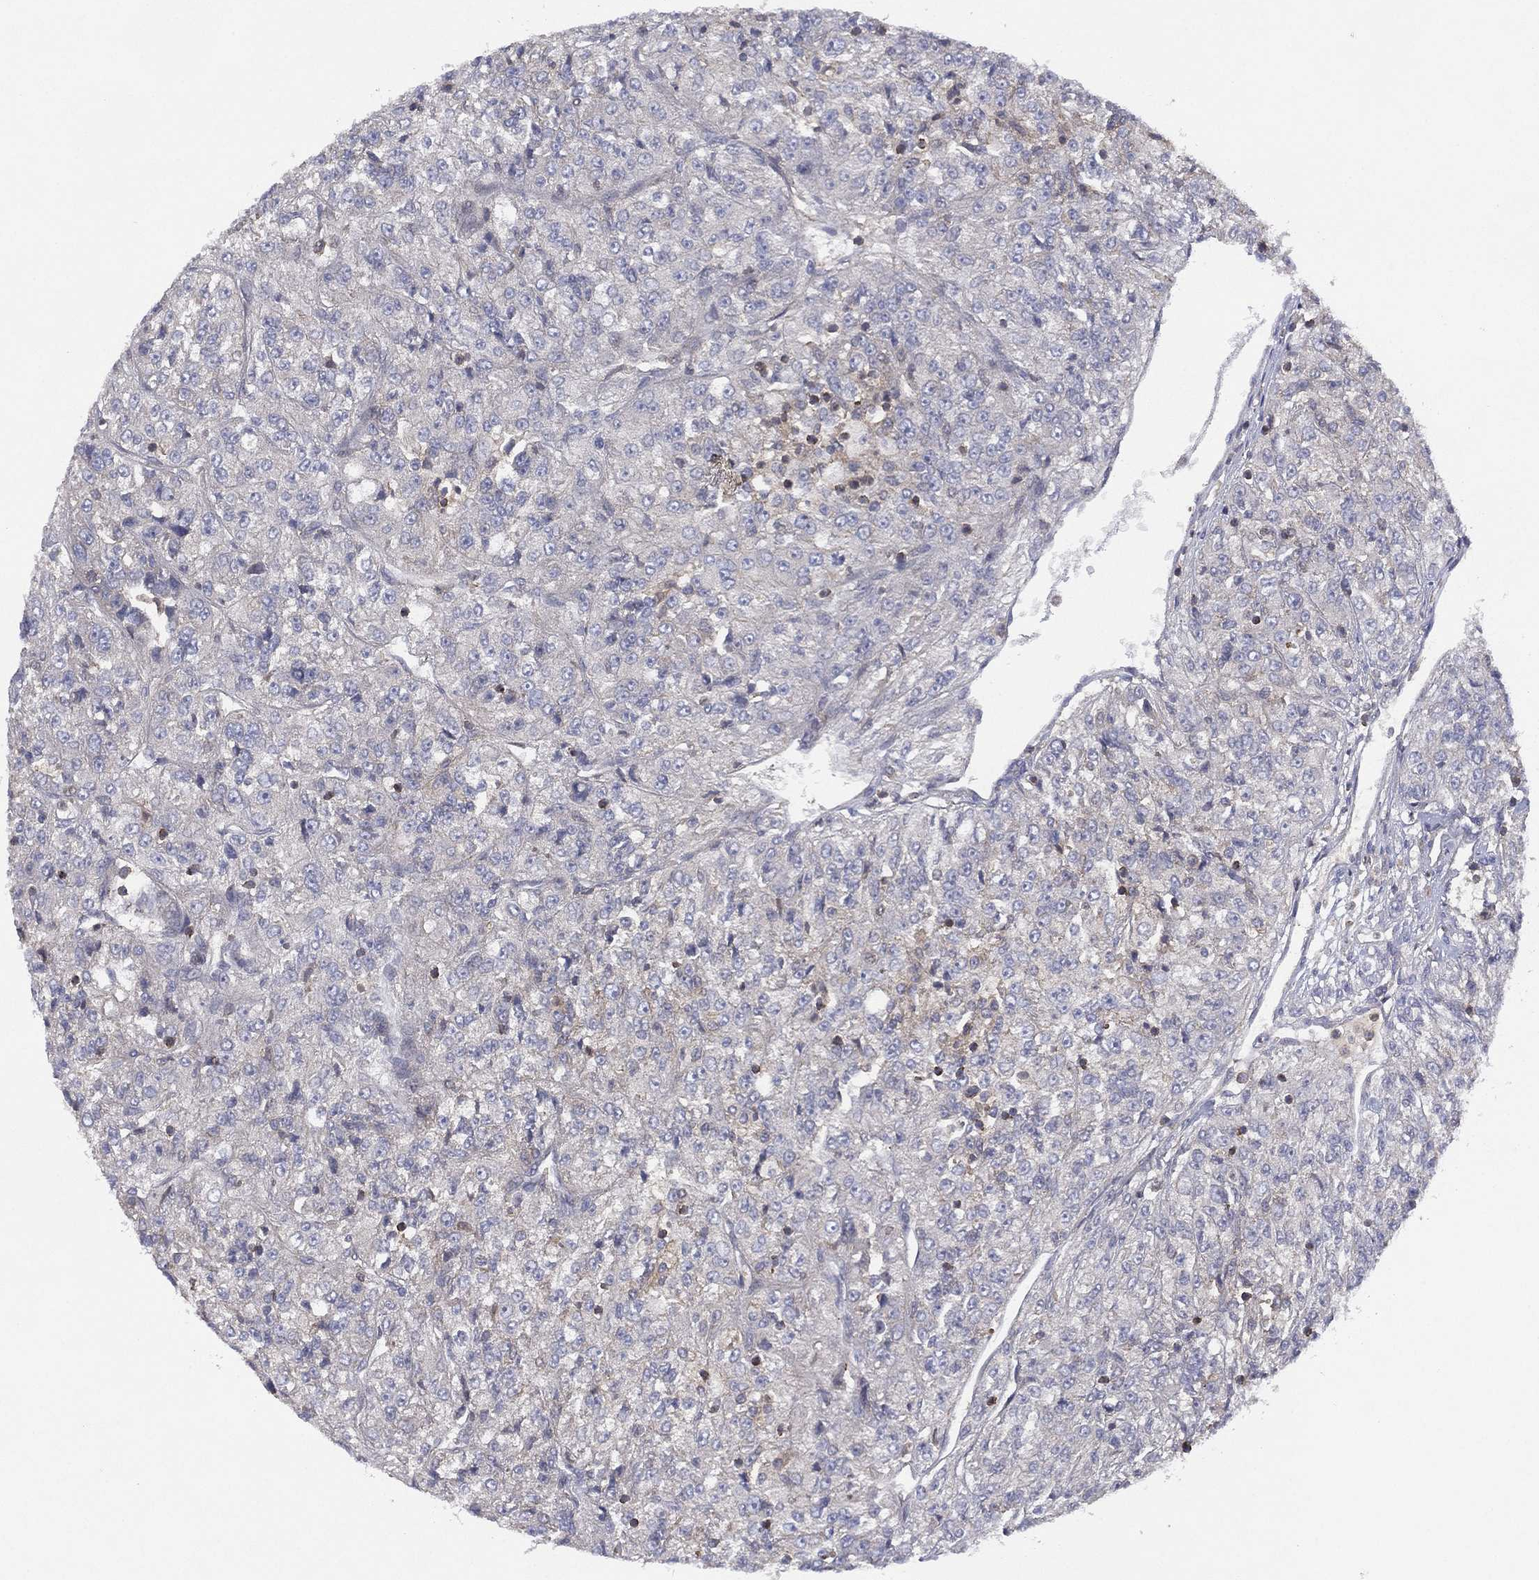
{"staining": {"intensity": "negative", "quantity": "none", "location": "none"}, "tissue": "renal cancer", "cell_type": "Tumor cells", "image_type": "cancer", "snomed": [{"axis": "morphology", "description": "Adenocarcinoma, NOS"}, {"axis": "topography", "description": "Kidney"}], "caption": "This is an immunohistochemistry image of renal cancer (adenocarcinoma). There is no staining in tumor cells.", "gene": "DOCK8", "patient": {"sex": "female", "age": 63}}